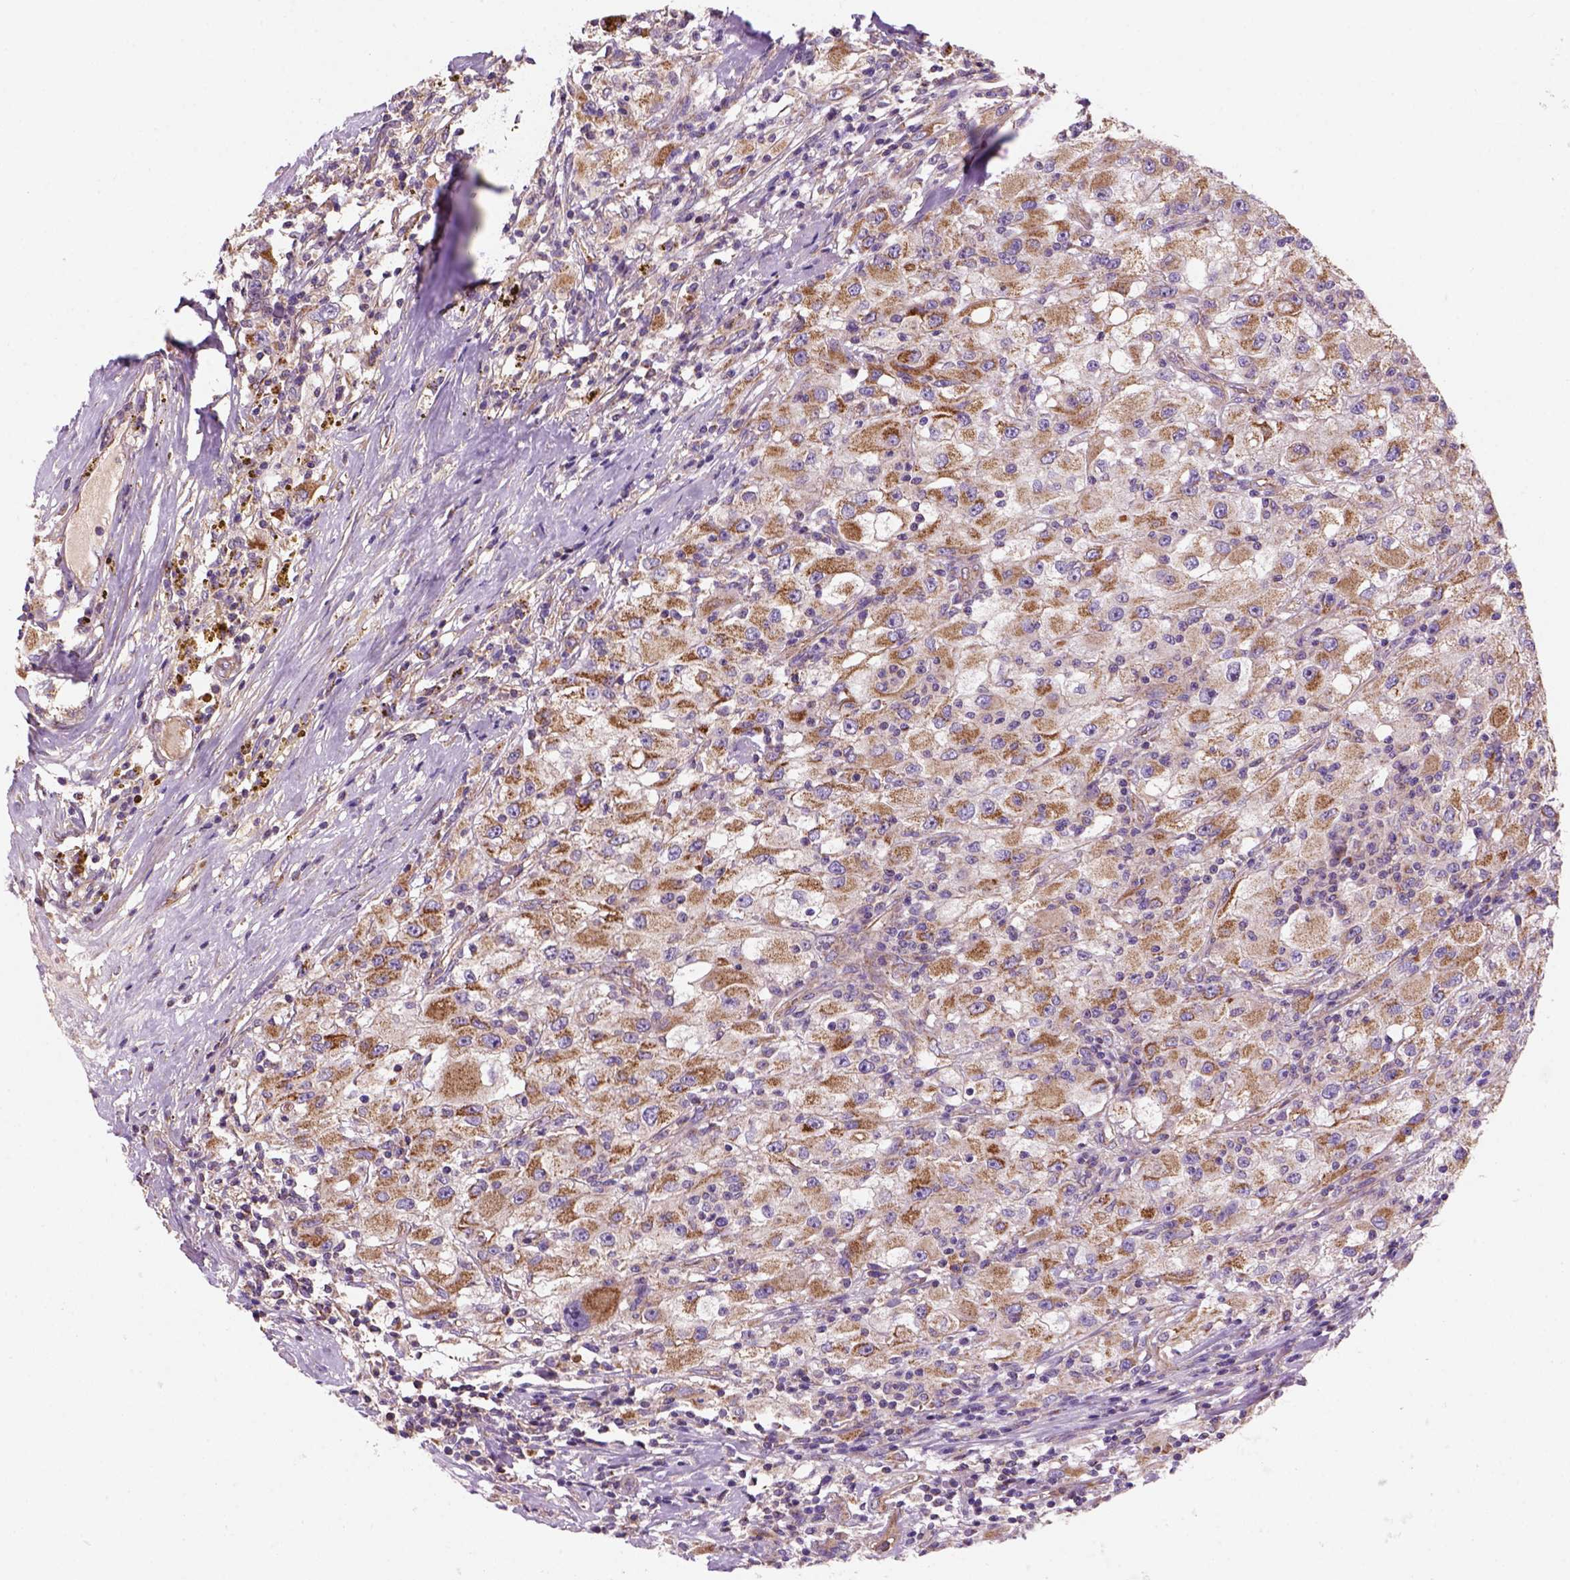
{"staining": {"intensity": "strong", "quantity": "<25%", "location": "cytoplasmic/membranous"}, "tissue": "renal cancer", "cell_type": "Tumor cells", "image_type": "cancer", "snomed": [{"axis": "morphology", "description": "Adenocarcinoma, NOS"}, {"axis": "topography", "description": "Kidney"}], "caption": "Protein analysis of renal adenocarcinoma tissue shows strong cytoplasmic/membranous positivity in approximately <25% of tumor cells.", "gene": "WARS2", "patient": {"sex": "female", "age": 67}}